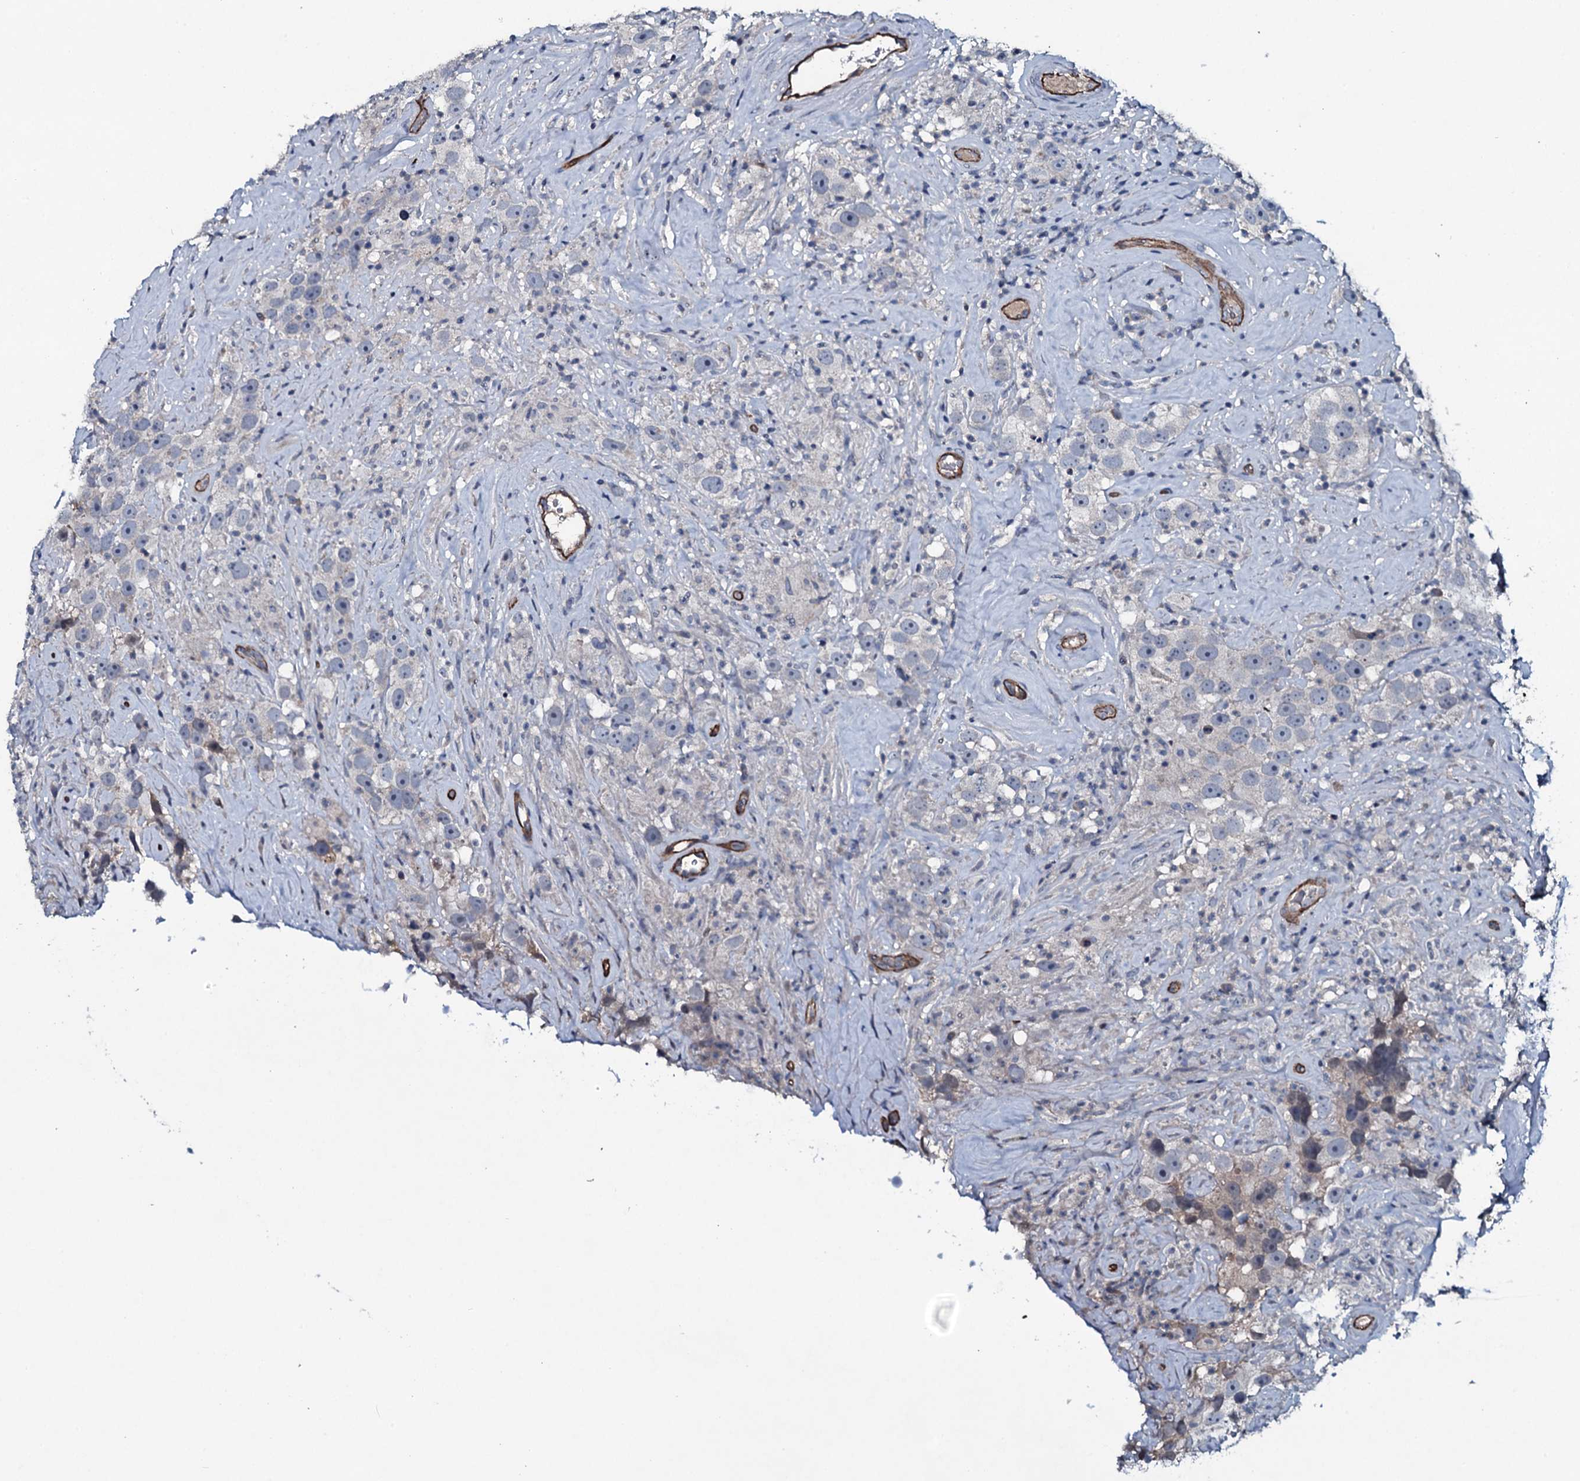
{"staining": {"intensity": "negative", "quantity": "none", "location": "none"}, "tissue": "testis cancer", "cell_type": "Tumor cells", "image_type": "cancer", "snomed": [{"axis": "morphology", "description": "Seminoma, NOS"}, {"axis": "topography", "description": "Testis"}], "caption": "Immunohistochemical staining of testis seminoma exhibits no significant staining in tumor cells.", "gene": "CLEC14A", "patient": {"sex": "male", "age": 49}}